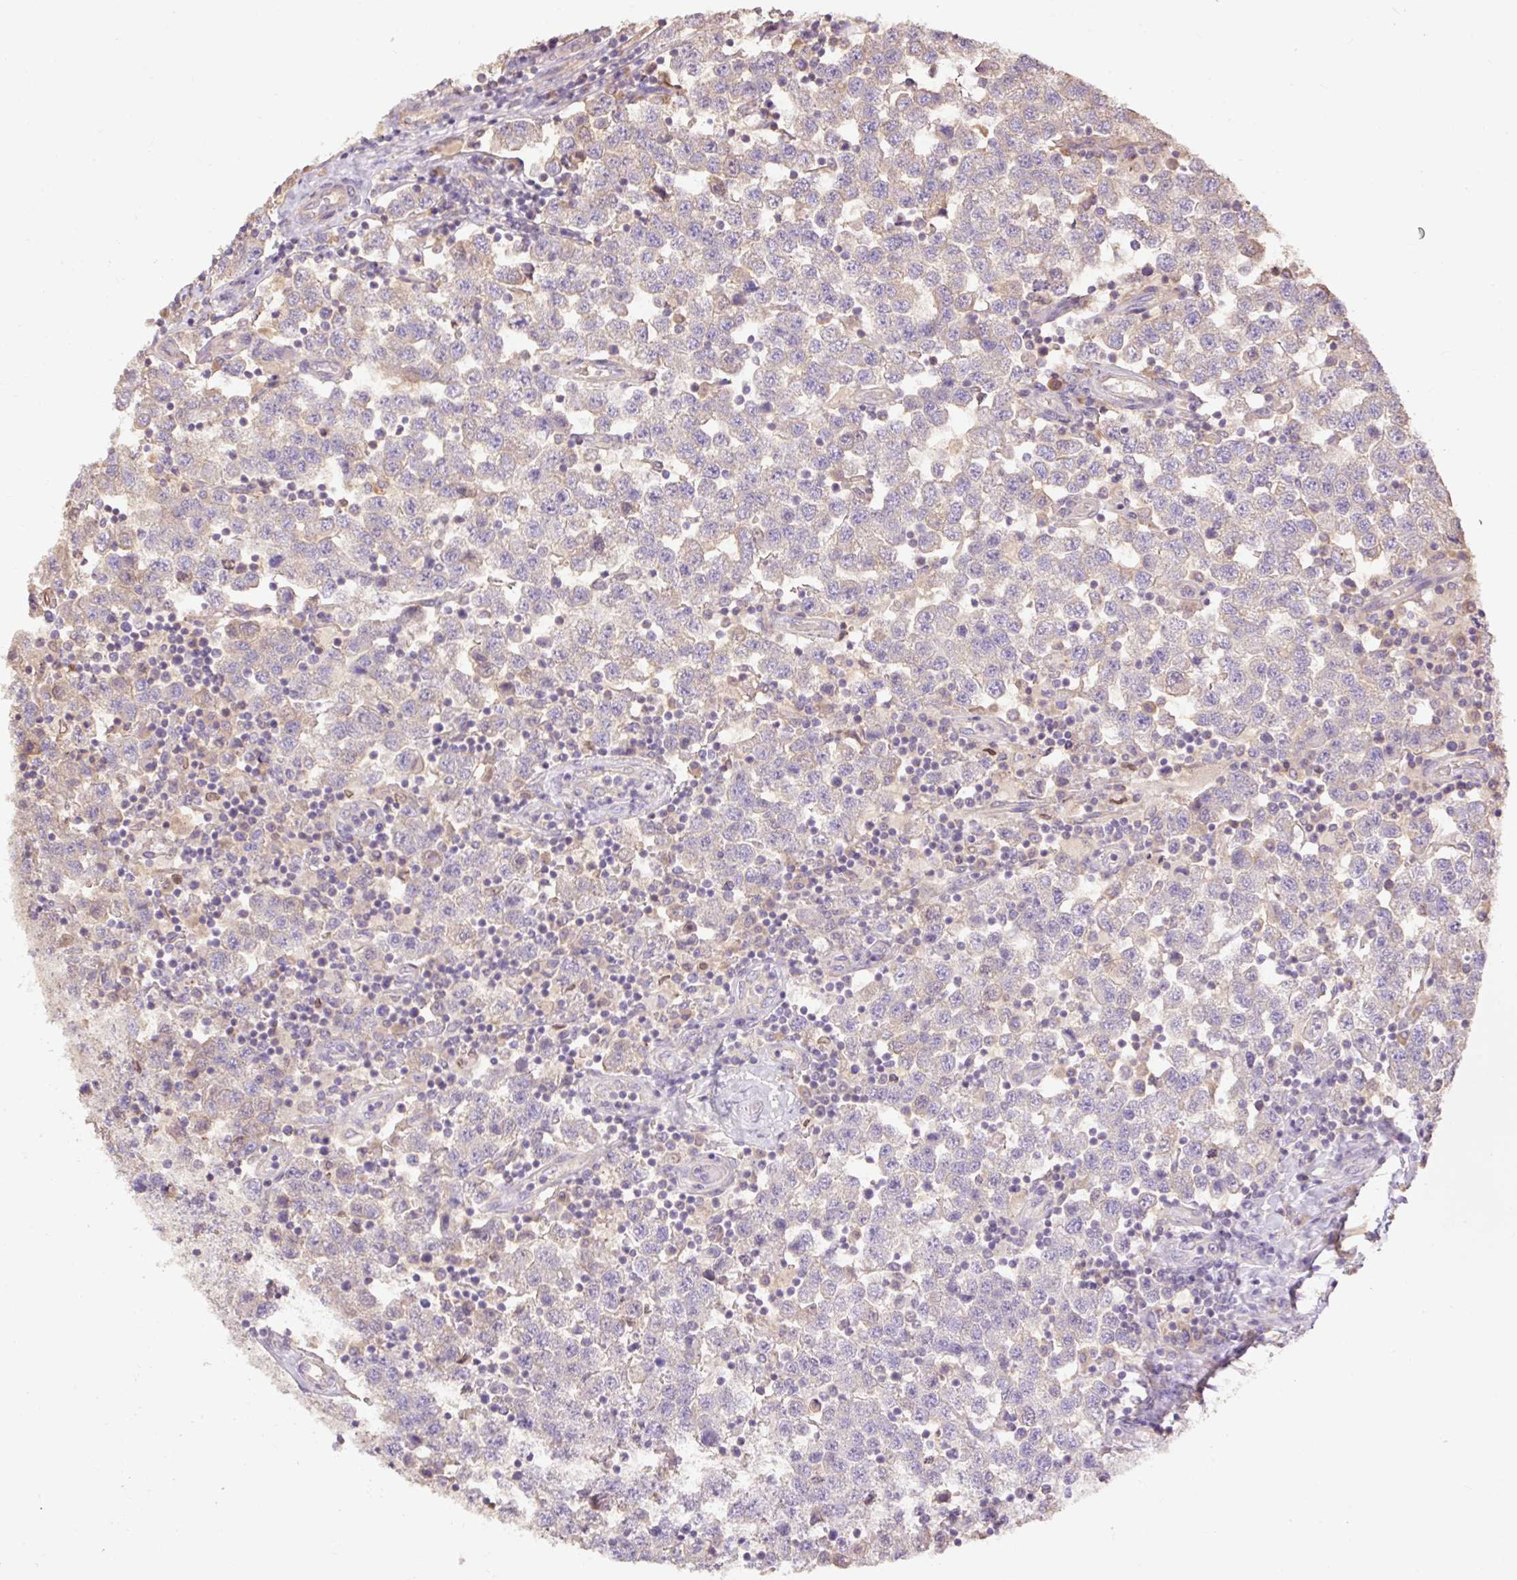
{"staining": {"intensity": "negative", "quantity": "none", "location": "none"}, "tissue": "testis cancer", "cell_type": "Tumor cells", "image_type": "cancer", "snomed": [{"axis": "morphology", "description": "Seminoma, NOS"}, {"axis": "topography", "description": "Testis"}], "caption": "Immunohistochemistry of seminoma (testis) displays no positivity in tumor cells.", "gene": "DESI1", "patient": {"sex": "male", "age": 34}}